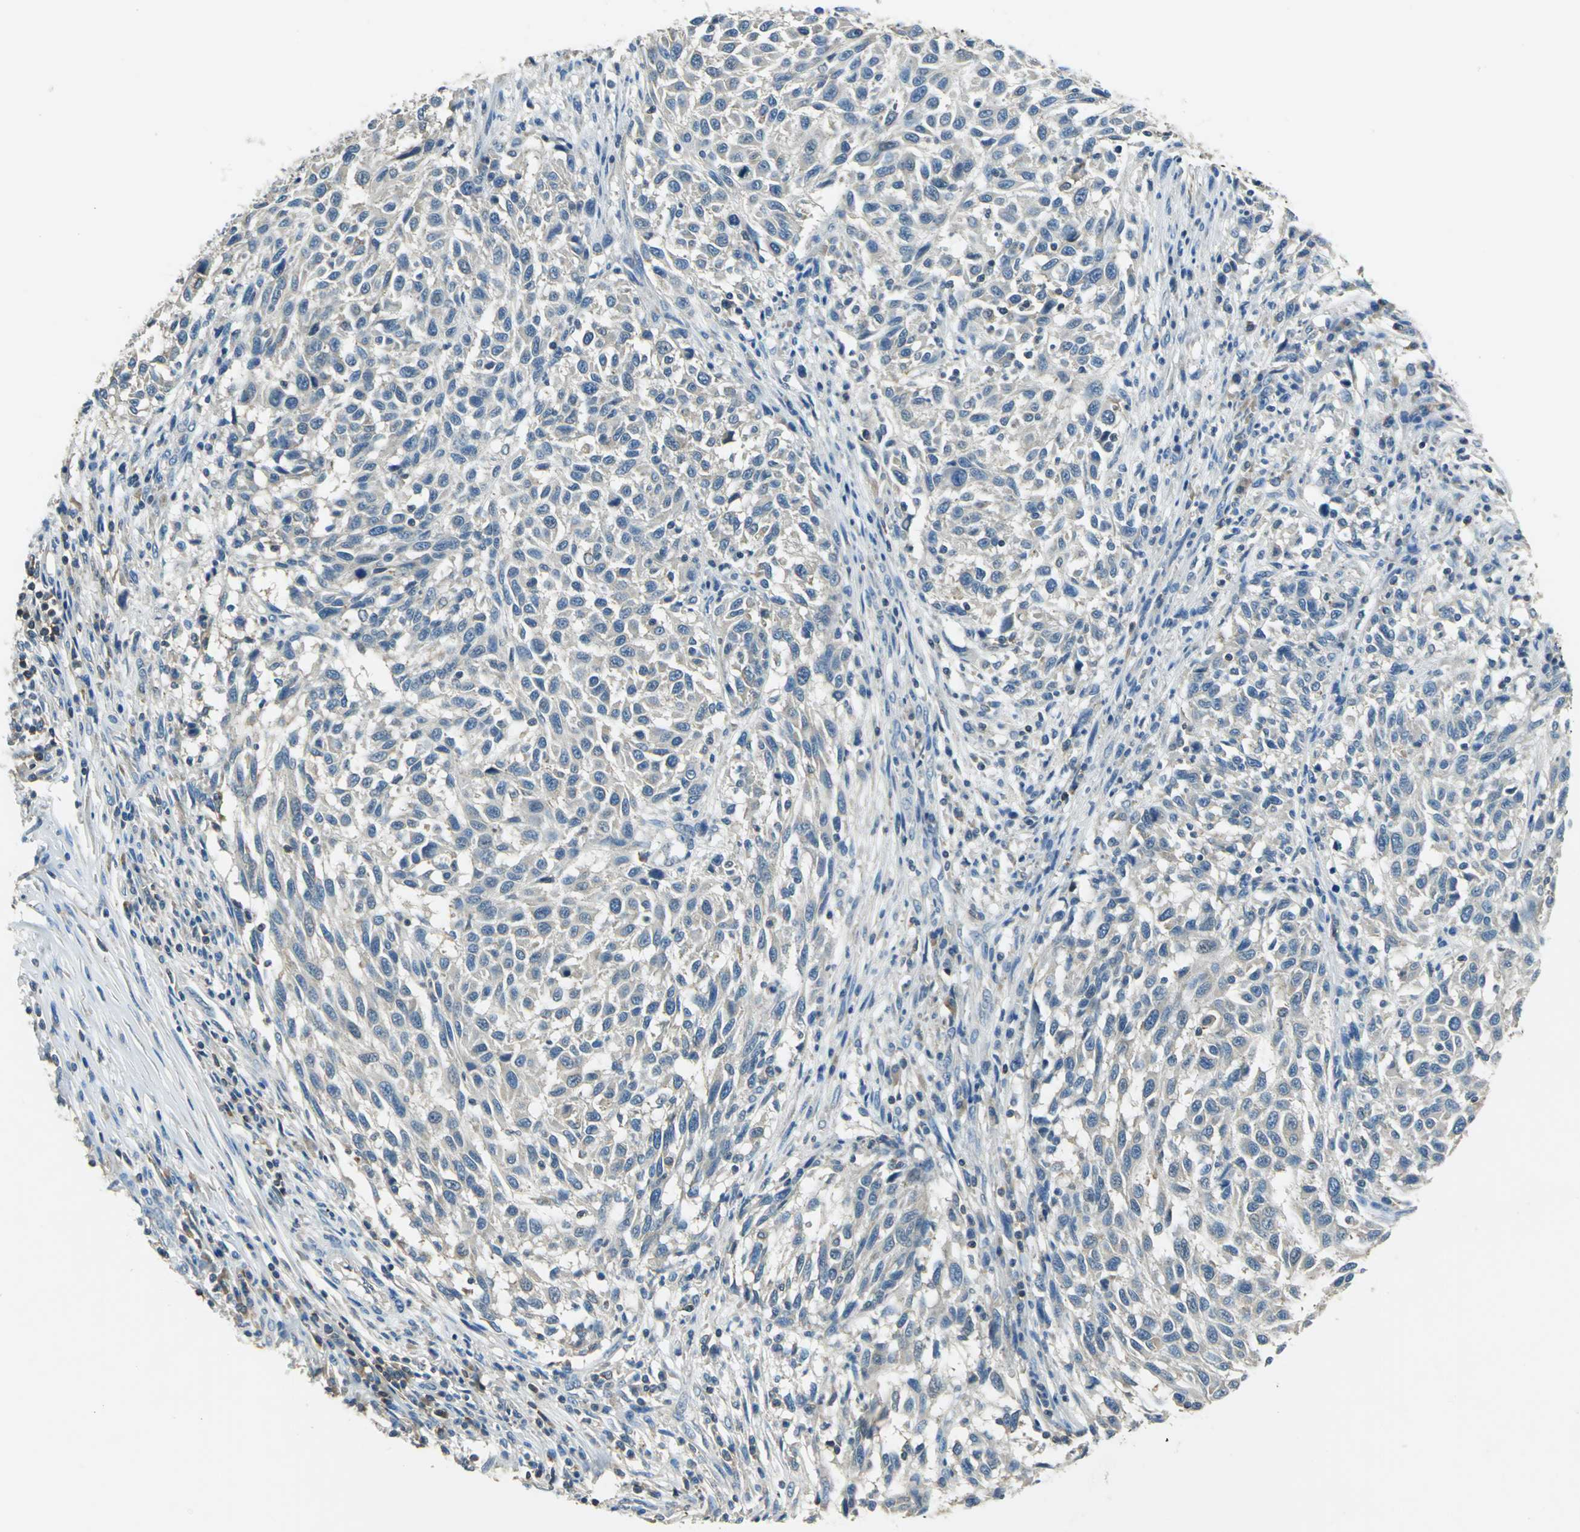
{"staining": {"intensity": "negative", "quantity": "none", "location": "none"}, "tissue": "melanoma", "cell_type": "Tumor cells", "image_type": "cancer", "snomed": [{"axis": "morphology", "description": "Malignant melanoma, Metastatic site"}, {"axis": "topography", "description": "Lymph node"}], "caption": "This is a image of immunohistochemistry staining of malignant melanoma (metastatic site), which shows no expression in tumor cells.", "gene": "PRKCA", "patient": {"sex": "male", "age": 61}}